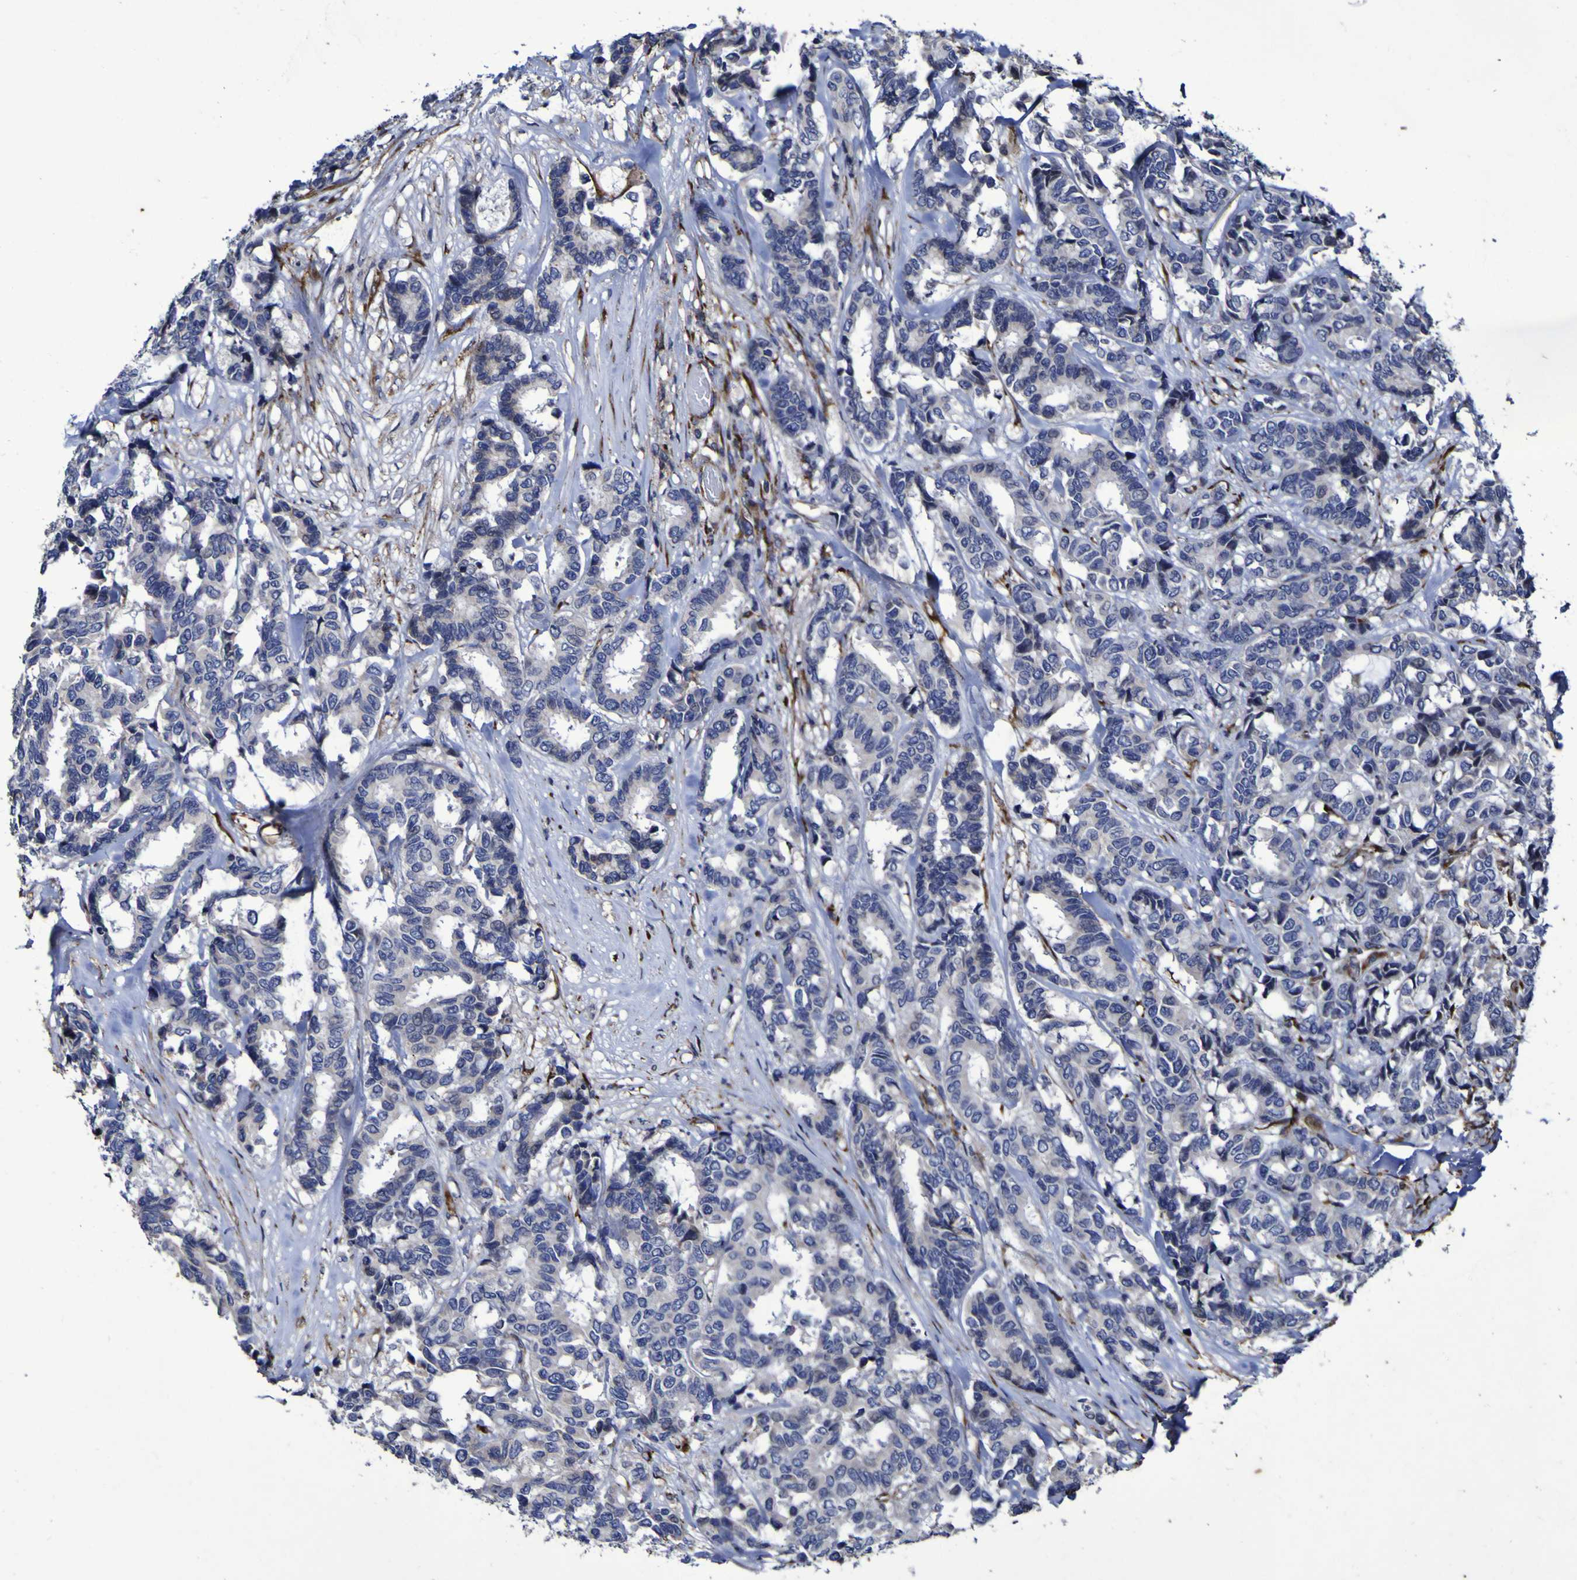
{"staining": {"intensity": "negative", "quantity": "none", "location": "none"}, "tissue": "breast cancer", "cell_type": "Tumor cells", "image_type": "cancer", "snomed": [{"axis": "morphology", "description": "Duct carcinoma"}, {"axis": "topography", "description": "Breast"}], "caption": "Histopathology image shows no protein expression in tumor cells of breast cancer tissue. Brightfield microscopy of immunohistochemistry (IHC) stained with DAB (3,3'-diaminobenzidine) (brown) and hematoxylin (blue), captured at high magnification.", "gene": "P3H1", "patient": {"sex": "female", "age": 87}}